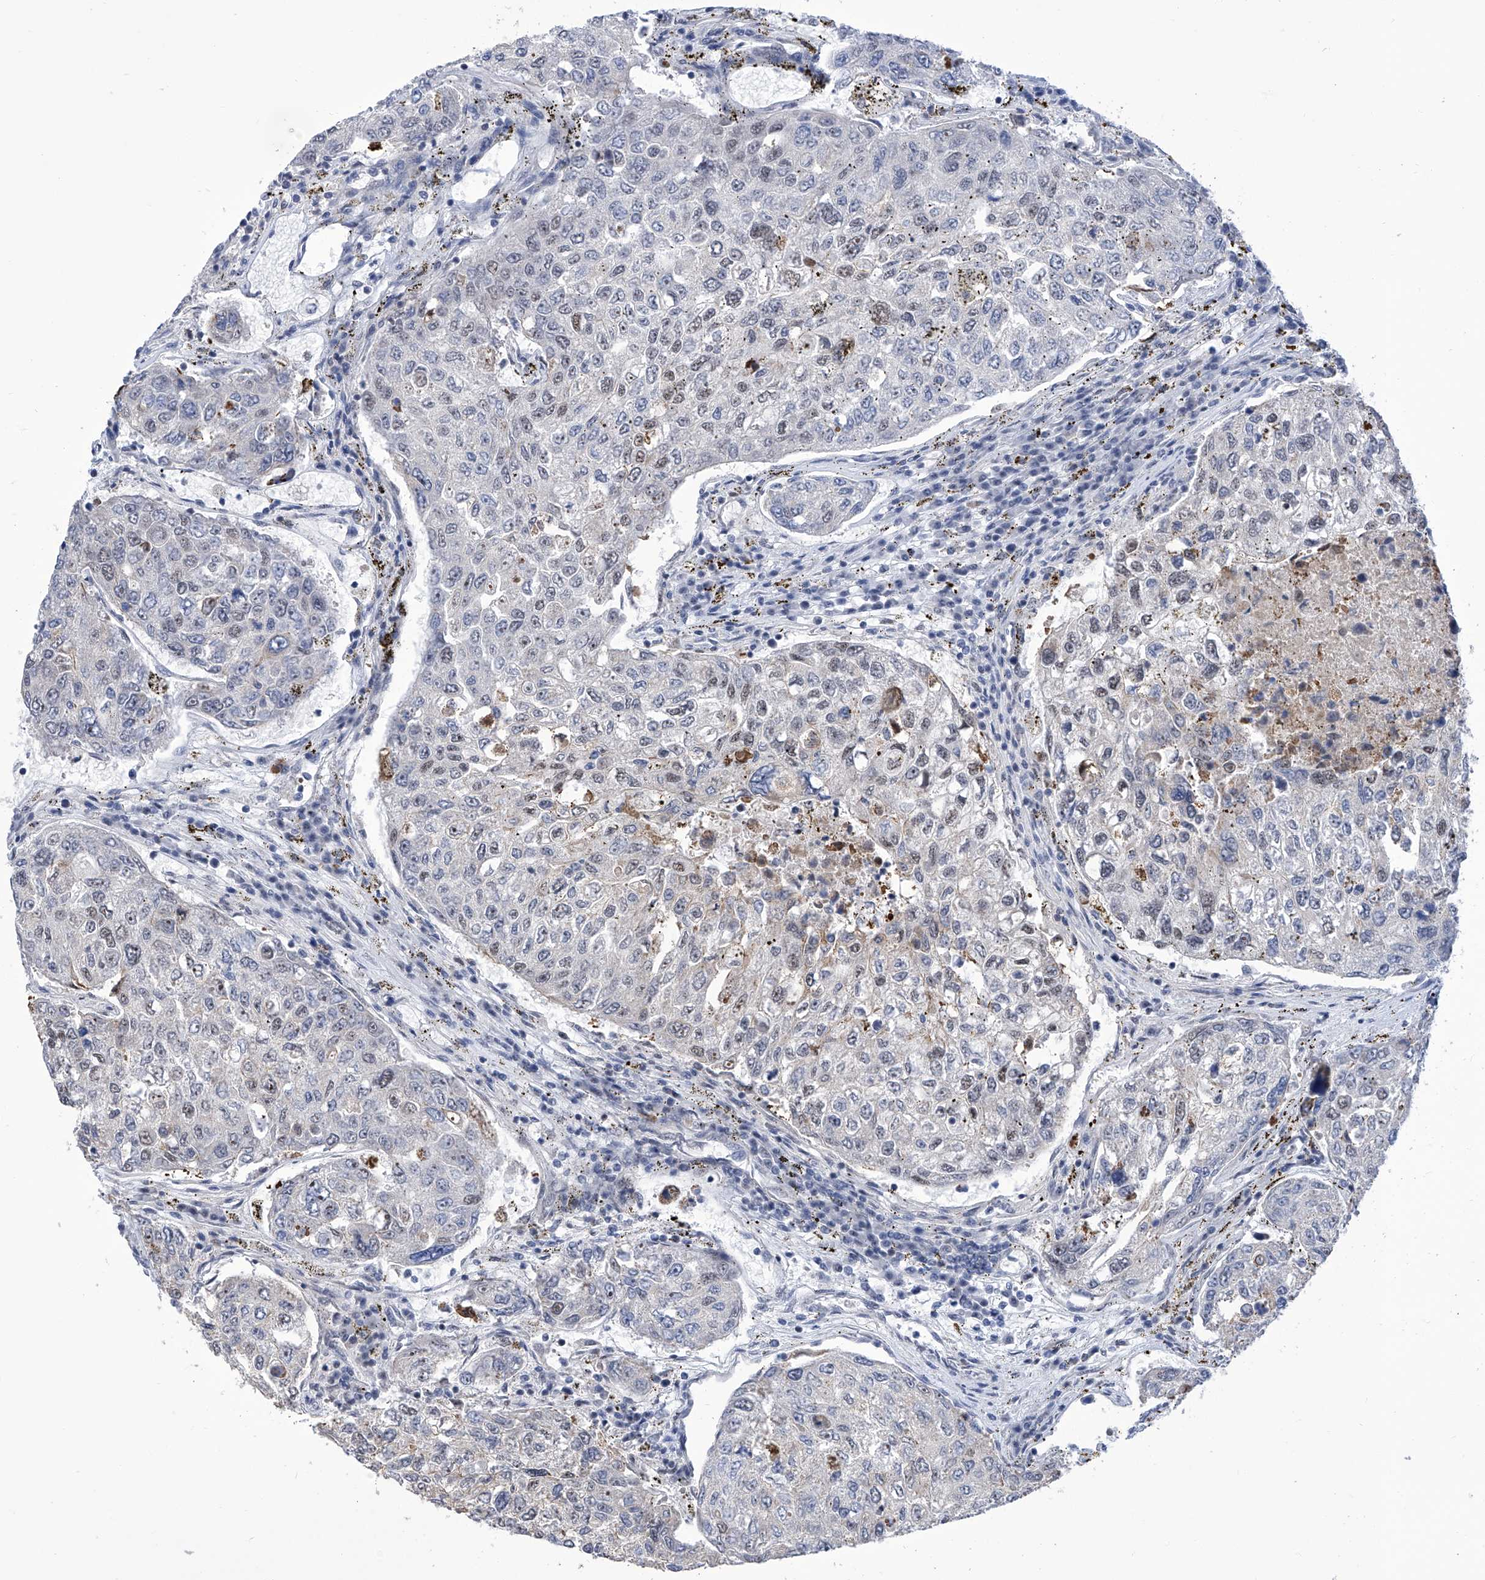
{"staining": {"intensity": "negative", "quantity": "none", "location": "none"}, "tissue": "urothelial cancer", "cell_type": "Tumor cells", "image_type": "cancer", "snomed": [{"axis": "morphology", "description": "Urothelial carcinoma, High grade"}, {"axis": "topography", "description": "Lymph node"}, {"axis": "topography", "description": "Urinary bladder"}], "caption": "Protein analysis of urothelial carcinoma (high-grade) displays no significant positivity in tumor cells.", "gene": "SART1", "patient": {"sex": "male", "age": 51}}